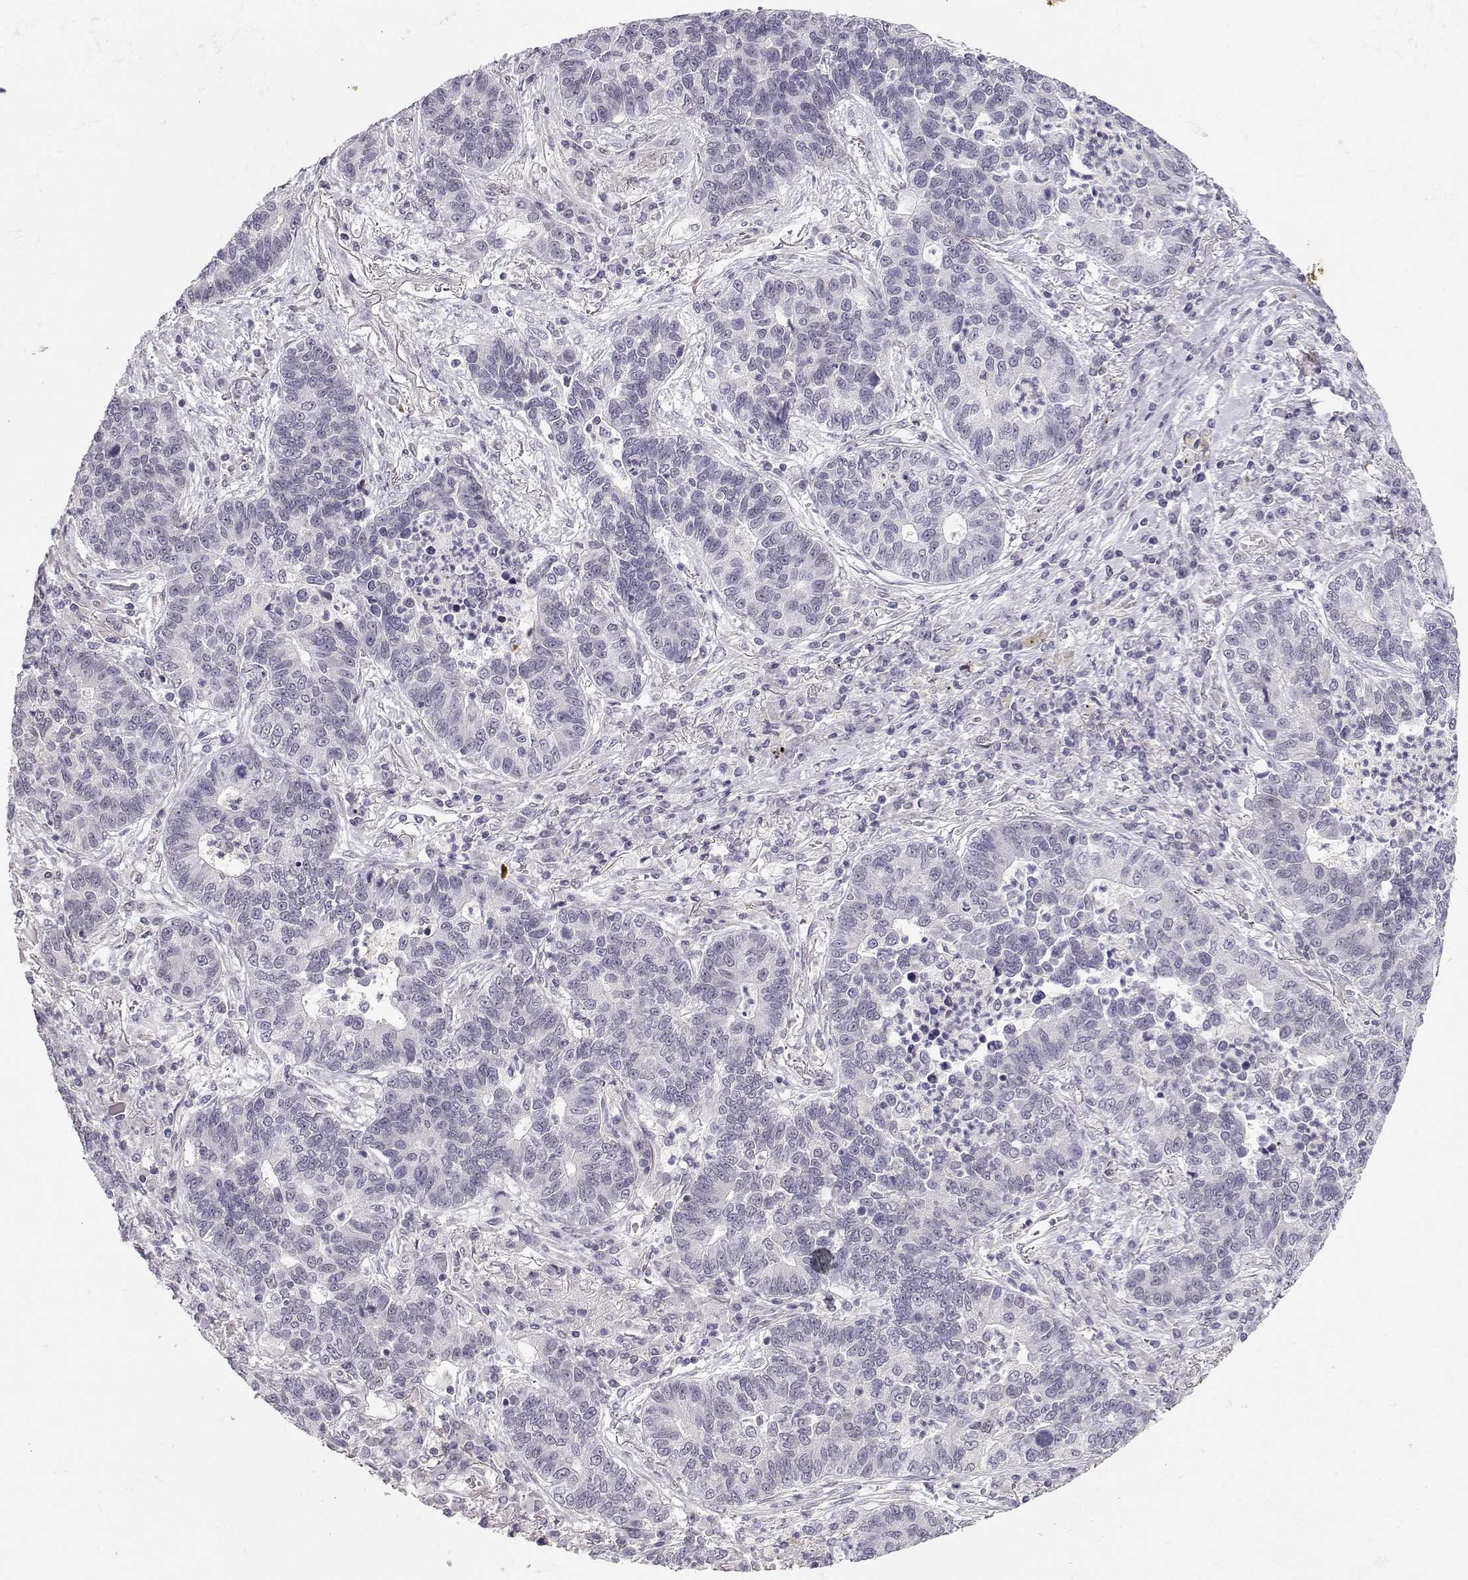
{"staining": {"intensity": "negative", "quantity": "none", "location": "none"}, "tissue": "lung cancer", "cell_type": "Tumor cells", "image_type": "cancer", "snomed": [{"axis": "morphology", "description": "Adenocarcinoma, NOS"}, {"axis": "topography", "description": "Lung"}], "caption": "Immunohistochemistry of human adenocarcinoma (lung) displays no expression in tumor cells. (Brightfield microscopy of DAB immunohistochemistry at high magnification).", "gene": "TEPP", "patient": {"sex": "female", "age": 57}}